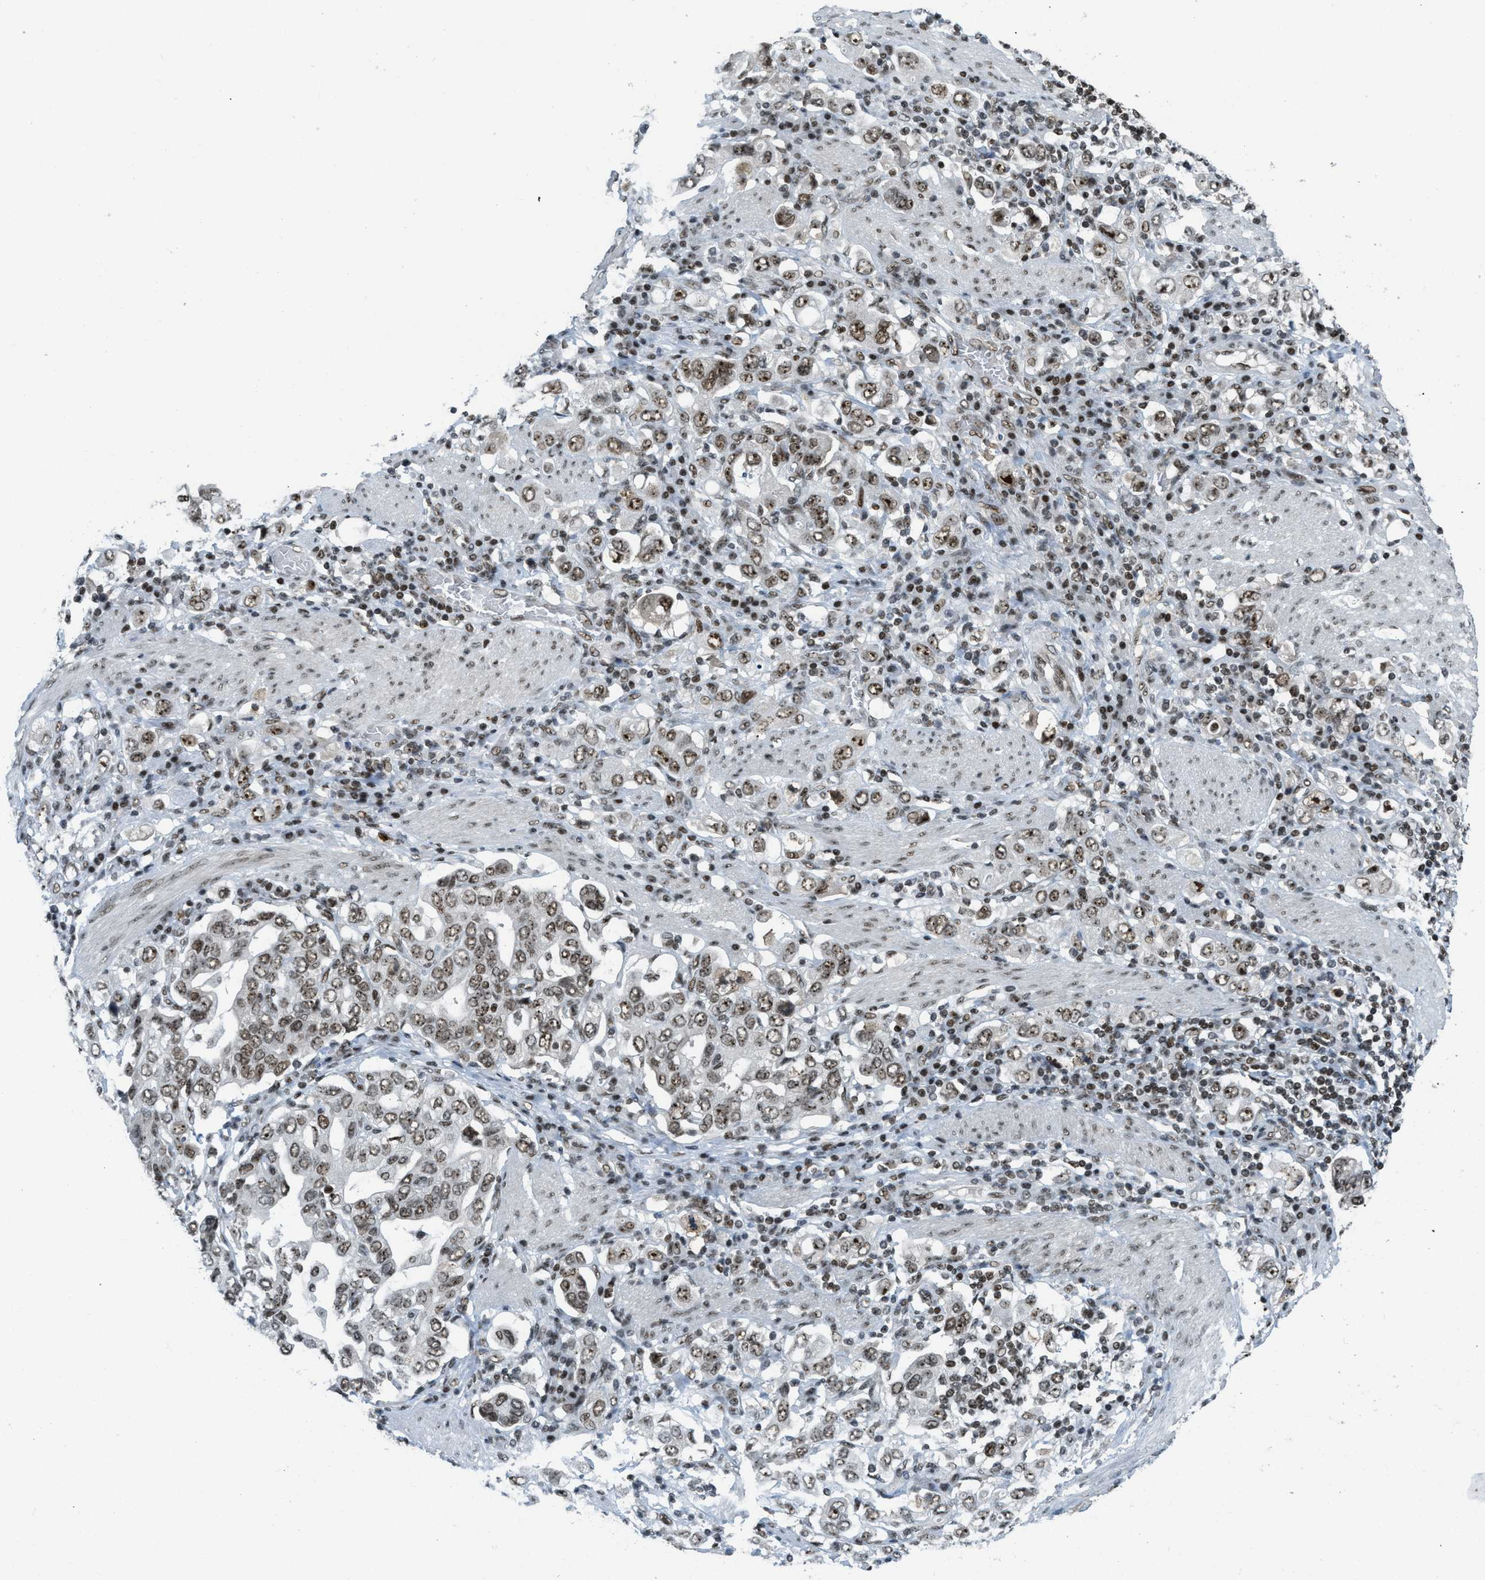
{"staining": {"intensity": "moderate", "quantity": ">75%", "location": "nuclear"}, "tissue": "stomach cancer", "cell_type": "Tumor cells", "image_type": "cancer", "snomed": [{"axis": "morphology", "description": "Adenocarcinoma, NOS"}, {"axis": "topography", "description": "Stomach, upper"}], "caption": "This photomicrograph reveals adenocarcinoma (stomach) stained with immunohistochemistry (IHC) to label a protein in brown. The nuclear of tumor cells show moderate positivity for the protein. Nuclei are counter-stained blue.", "gene": "URB1", "patient": {"sex": "male", "age": 62}}